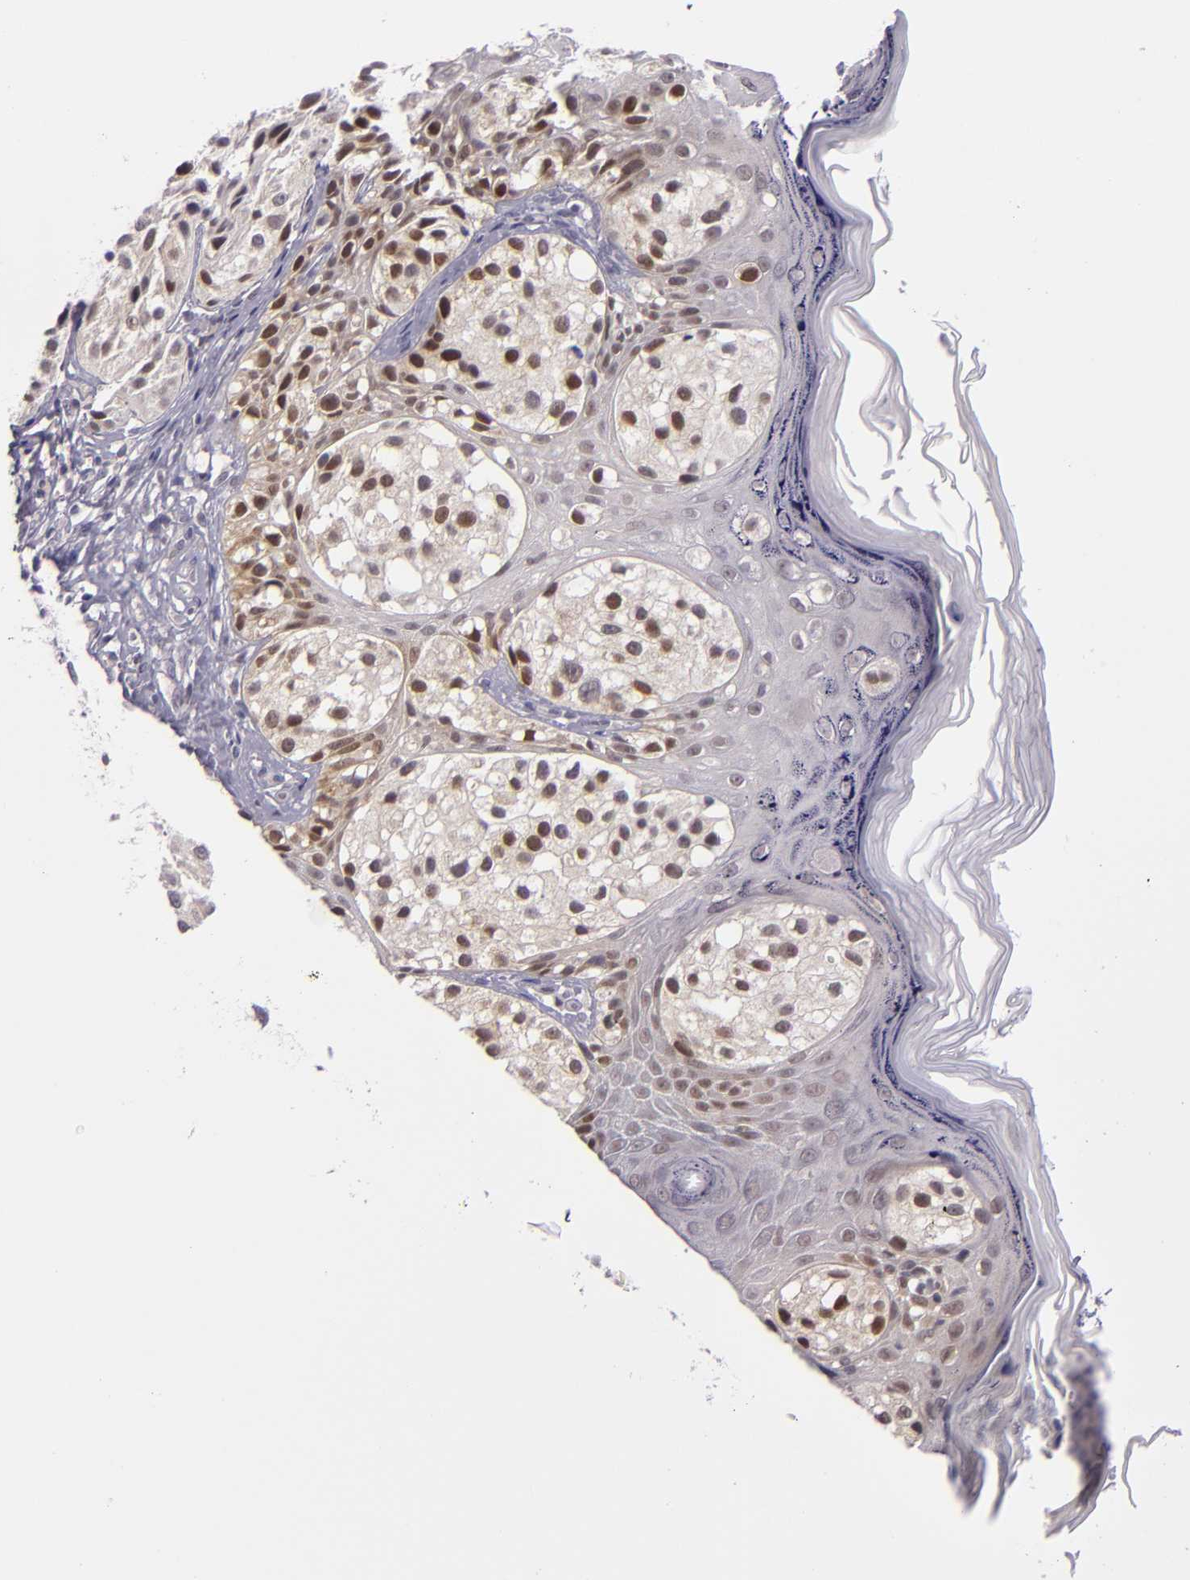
{"staining": {"intensity": "moderate", "quantity": "25%-75%", "location": "nuclear"}, "tissue": "melanoma", "cell_type": "Tumor cells", "image_type": "cancer", "snomed": [{"axis": "morphology", "description": "Malignant melanoma, NOS"}, {"axis": "topography", "description": "Skin"}], "caption": "This image exhibits immunohistochemistry staining of human melanoma, with medium moderate nuclear expression in approximately 25%-75% of tumor cells.", "gene": "CSE1L", "patient": {"sex": "male", "age": 23}}